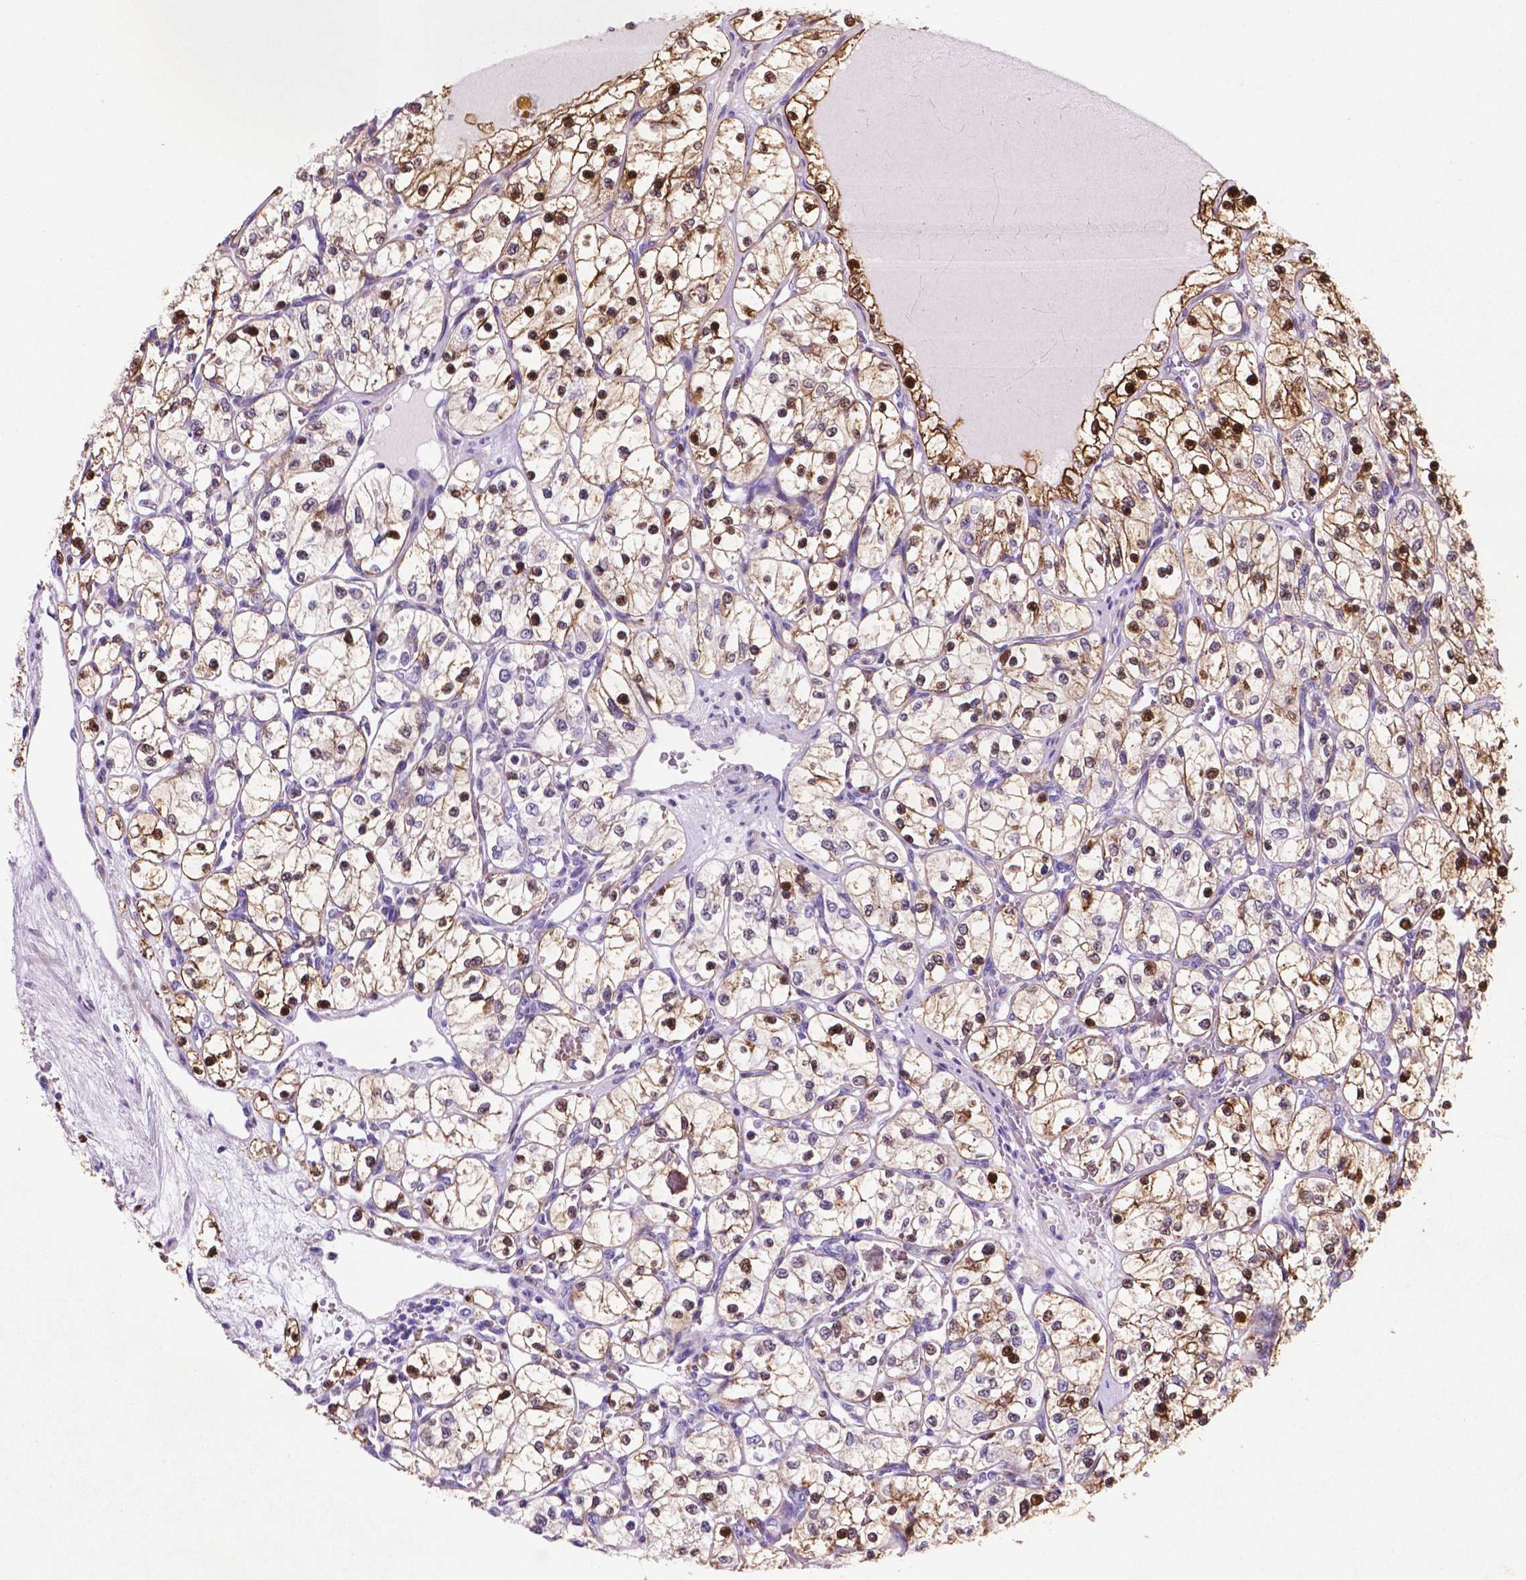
{"staining": {"intensity": "strong", "quantity": "25%-75%", "location": "nuclear"}, "tissue": "renal cancer", "cell_type": "Tumor cells", "image_type": "cancer", "snomed": [{"axis": "morphology", "description": "Adenocarcinoma, NOS"}, {"axis": "topography", "description": "Kidney"}], "caption": "IHC histopathology image of neoplastic tissue: renal adenocarcinoma stained using immunohistochemistry (IHC) reveals high levels of strong protein expression localized specifically in the nuclear of tumor cells, appearing as a nuclear brown color.", "gene": "TM4SF20", "patient": {"sex": "female", "age": 69}}